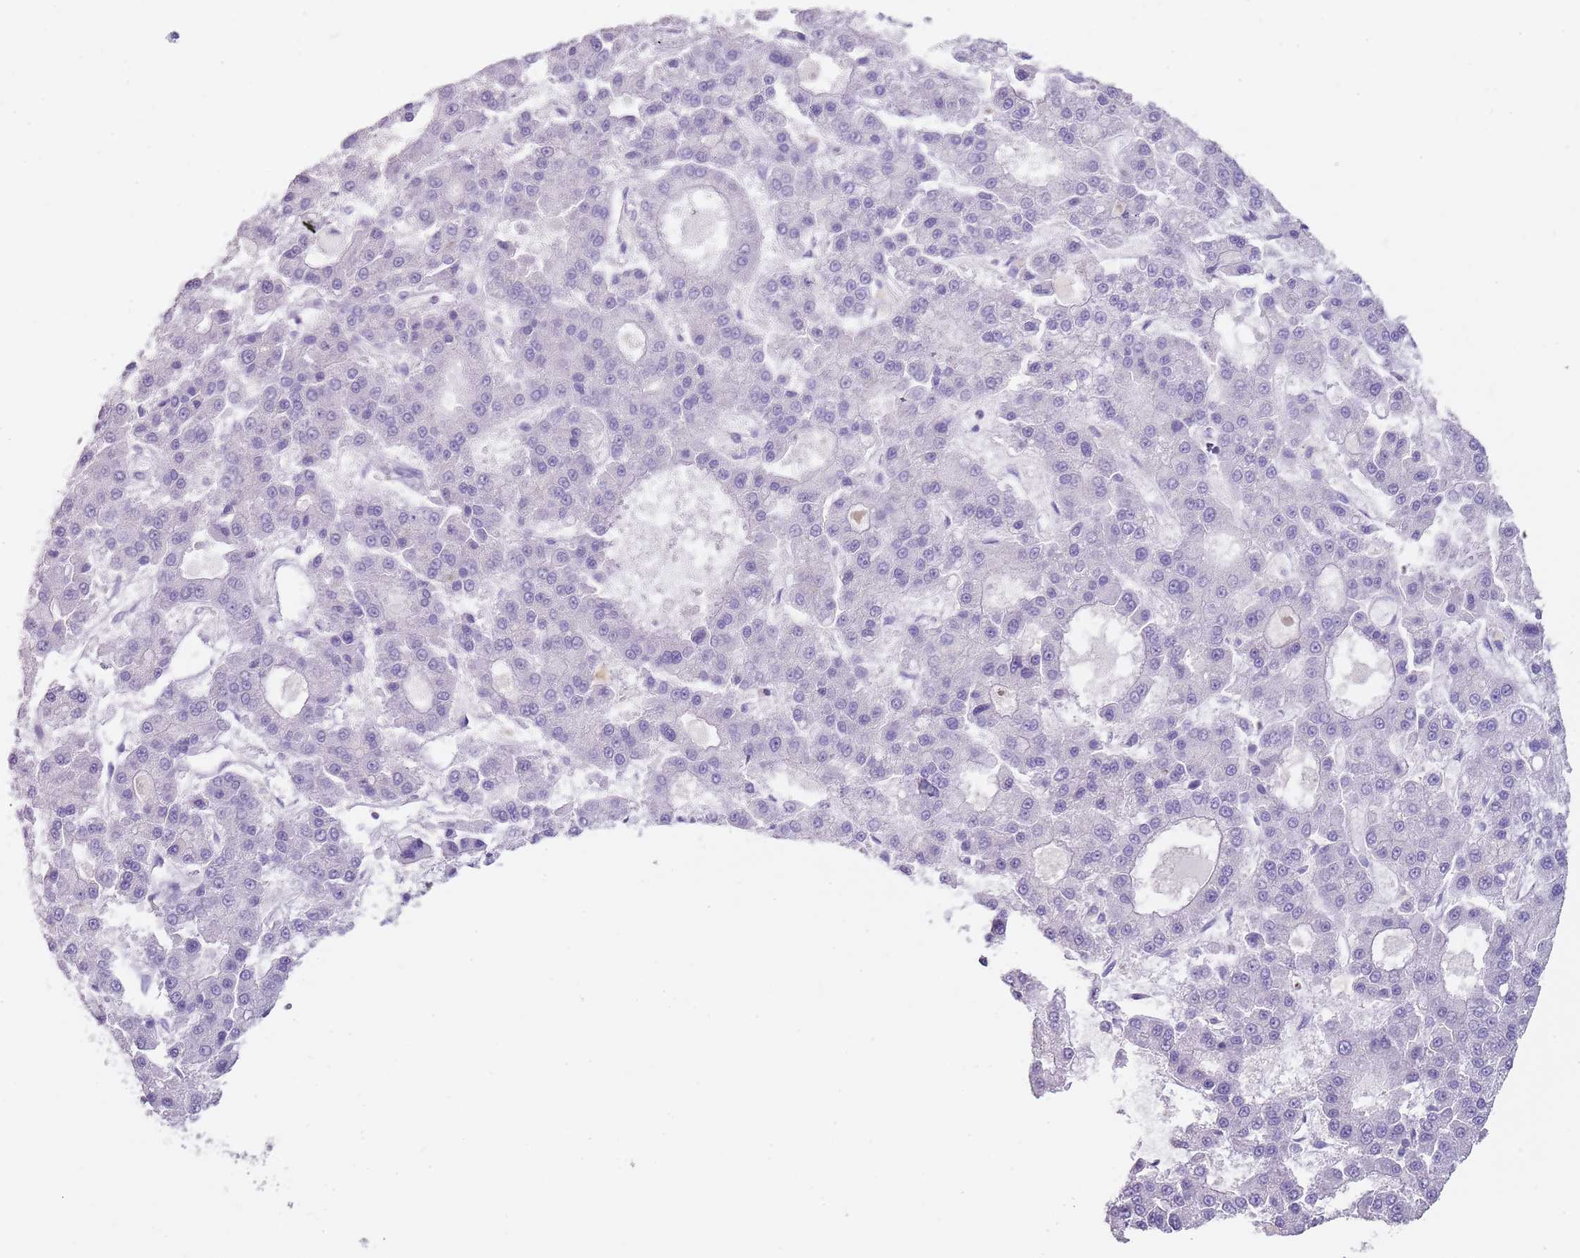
{"staining": {"intensity": "negative", "quantity": "none", "location": "none"}, "tissue": "liver cancer", "cell_type": "Tumor cells", "image_type": "cancer", "snomed": [{"axis": "morphology", "description": "Carcinoma, Hepatocellular, NOS"}, {"axis": "topography", "description": "Liver"}], "caption": "Immunohistochemistry (IHC) of liver cancer (hepatocellular carcinoma) shows no positivity in tumor cells. The staining is performed using DAB (3,3'-diaminobenzidine) brown chromogen with nuclei counter-stained in using hematoxylin.", "gene": "NBPF20", "patient": {"sex": "male", "age": 70}}